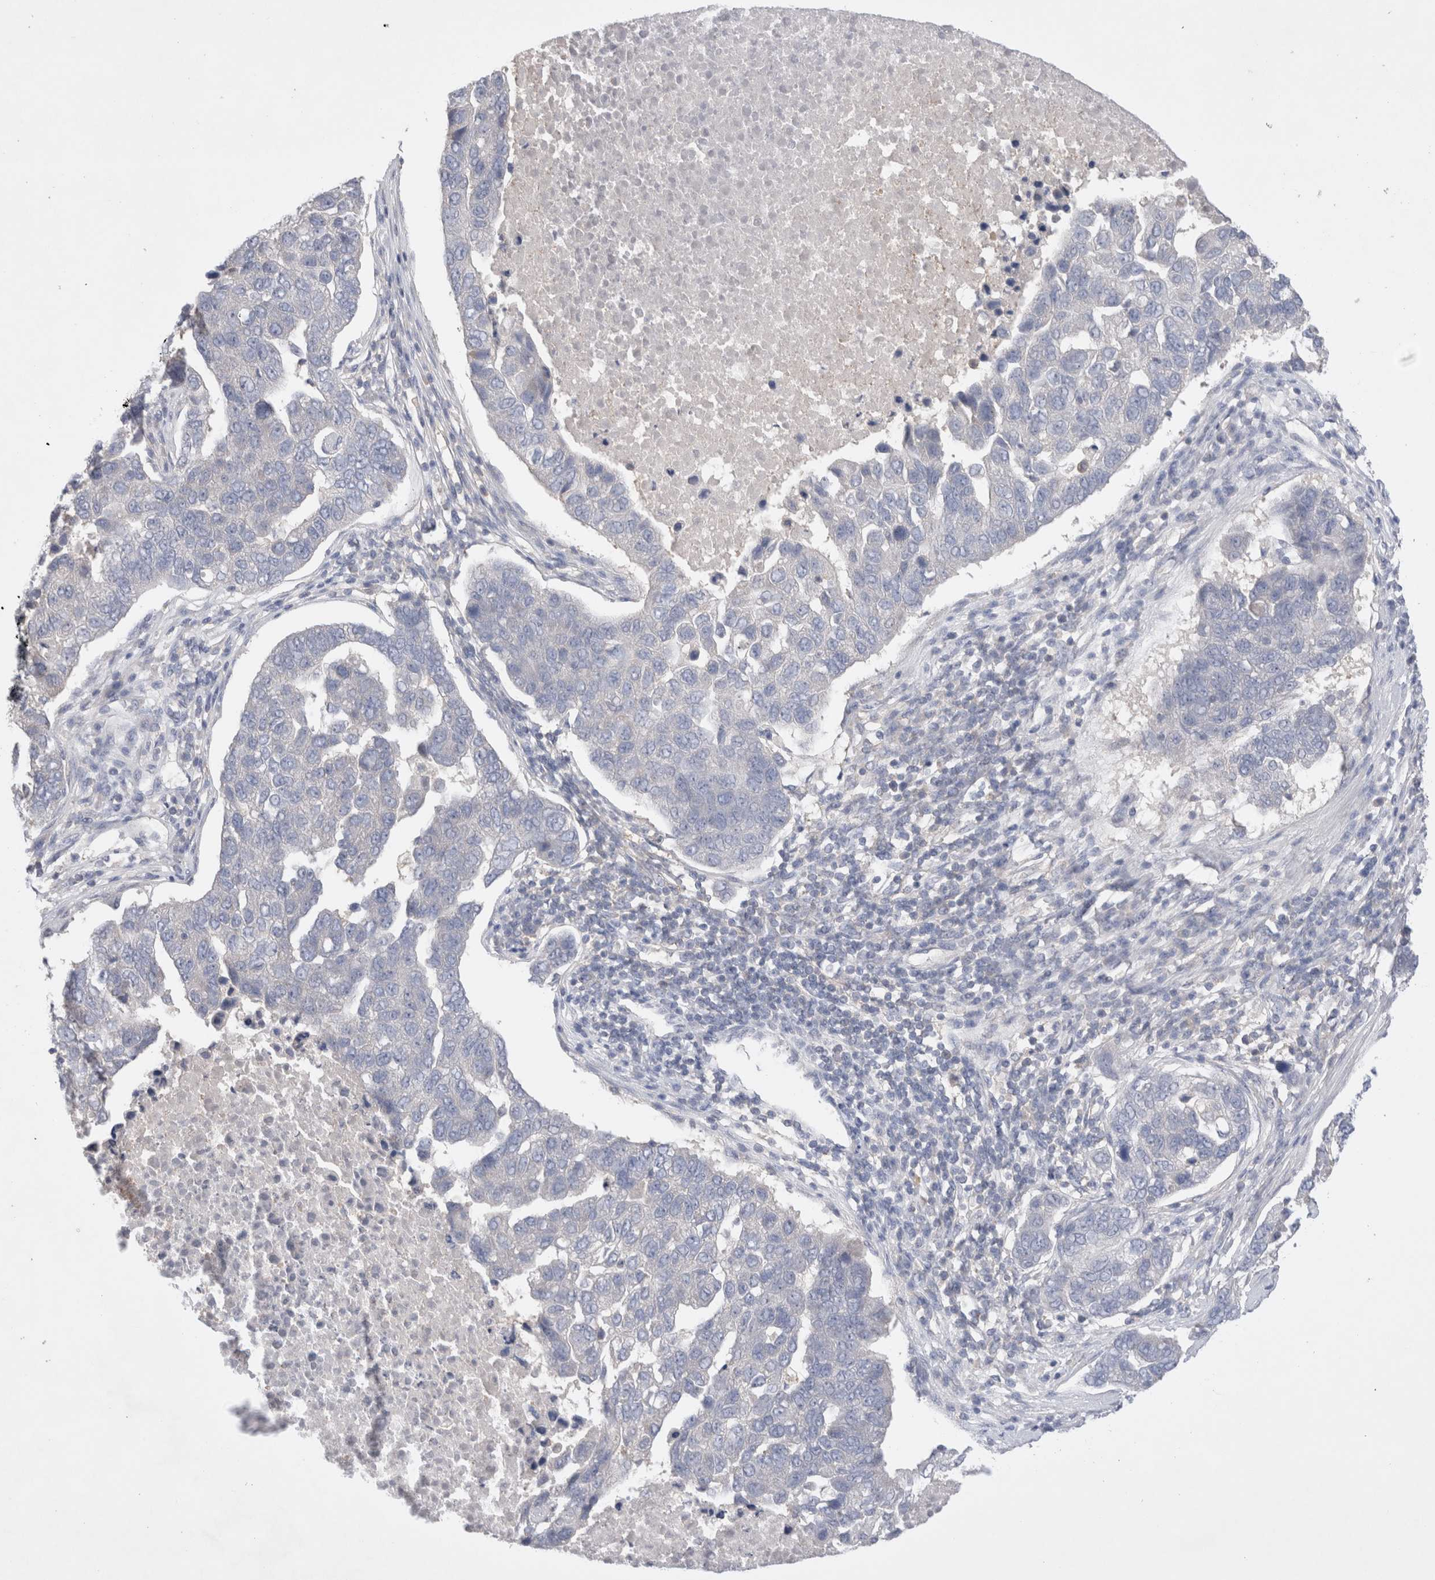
{"staining": {"intensity": "negative", "quantity": "none", "location": "none"}, "tissue": "pancreatic cancer", "cell_type": "Tumor cells", "image_type": "cancer", "snomed": [{"axis": "morphology", "description": "Adenocarcinoma, NOS"}, {"axis": "topography", "description": "Pancreas"}], "caption": "The image shows no staining of tumor cells in pancreatic adenocarcinoma.", "gene": "IFT74", "patient": {"sex": "female", "age": 61}}